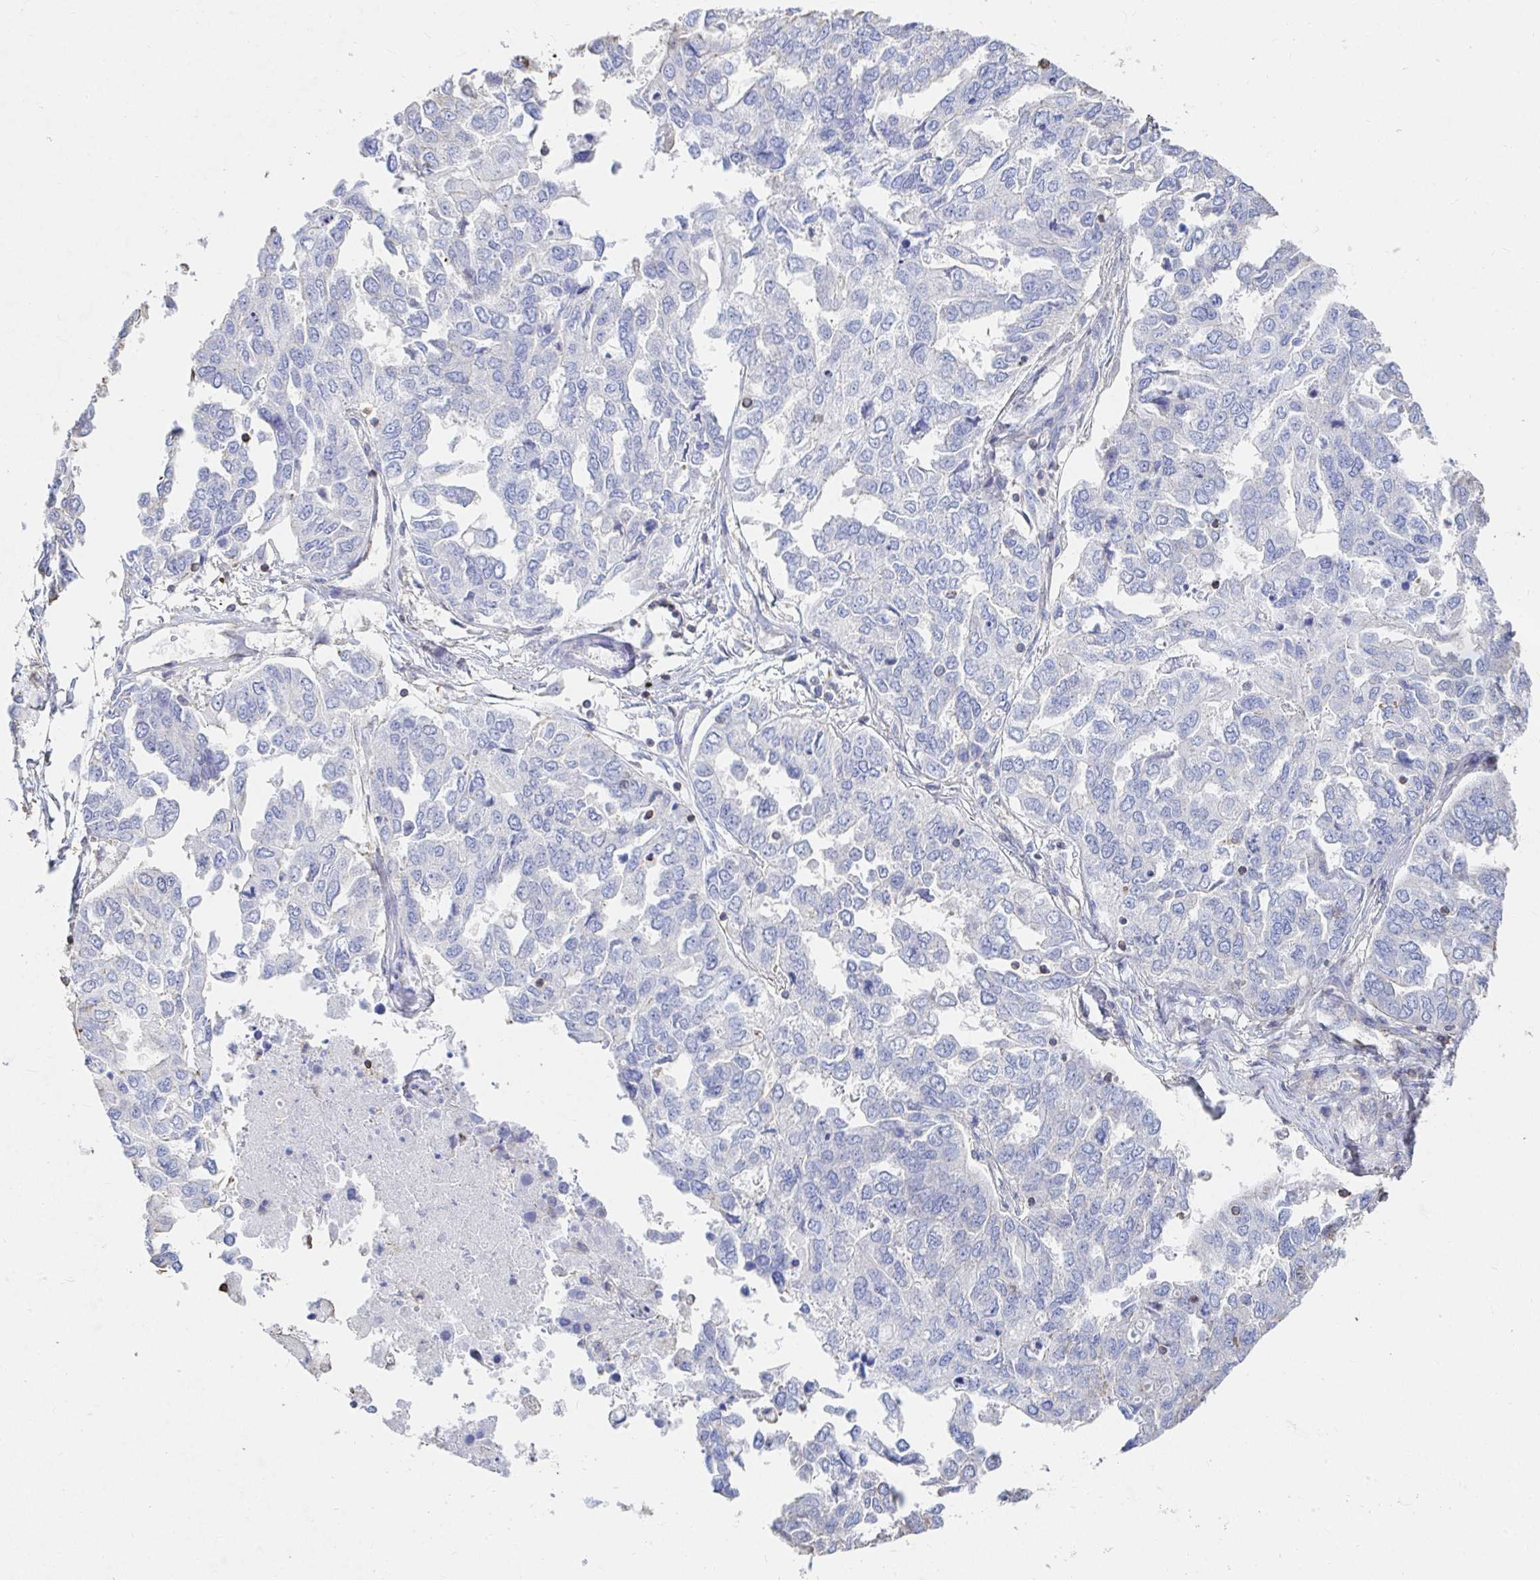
{"staining": {"intensity": "negative", "quantity": "none", "location": "none"}, "tissue": "ovarian cancer", "cell_type": "Tumor cells", "image_type": "cancer", "snomed": [{"axis": "morphology", "description": "Cystadenocarcinoma, serous, NOS"}, {"axis": "topography", "description": "Ovary"}], "caption": "Tumor cells show no significant protein expression in ovarian serous cystadenocarcinoma.", "gene": "PTPN14", "patient": {"sex": "female", "age": 53}}